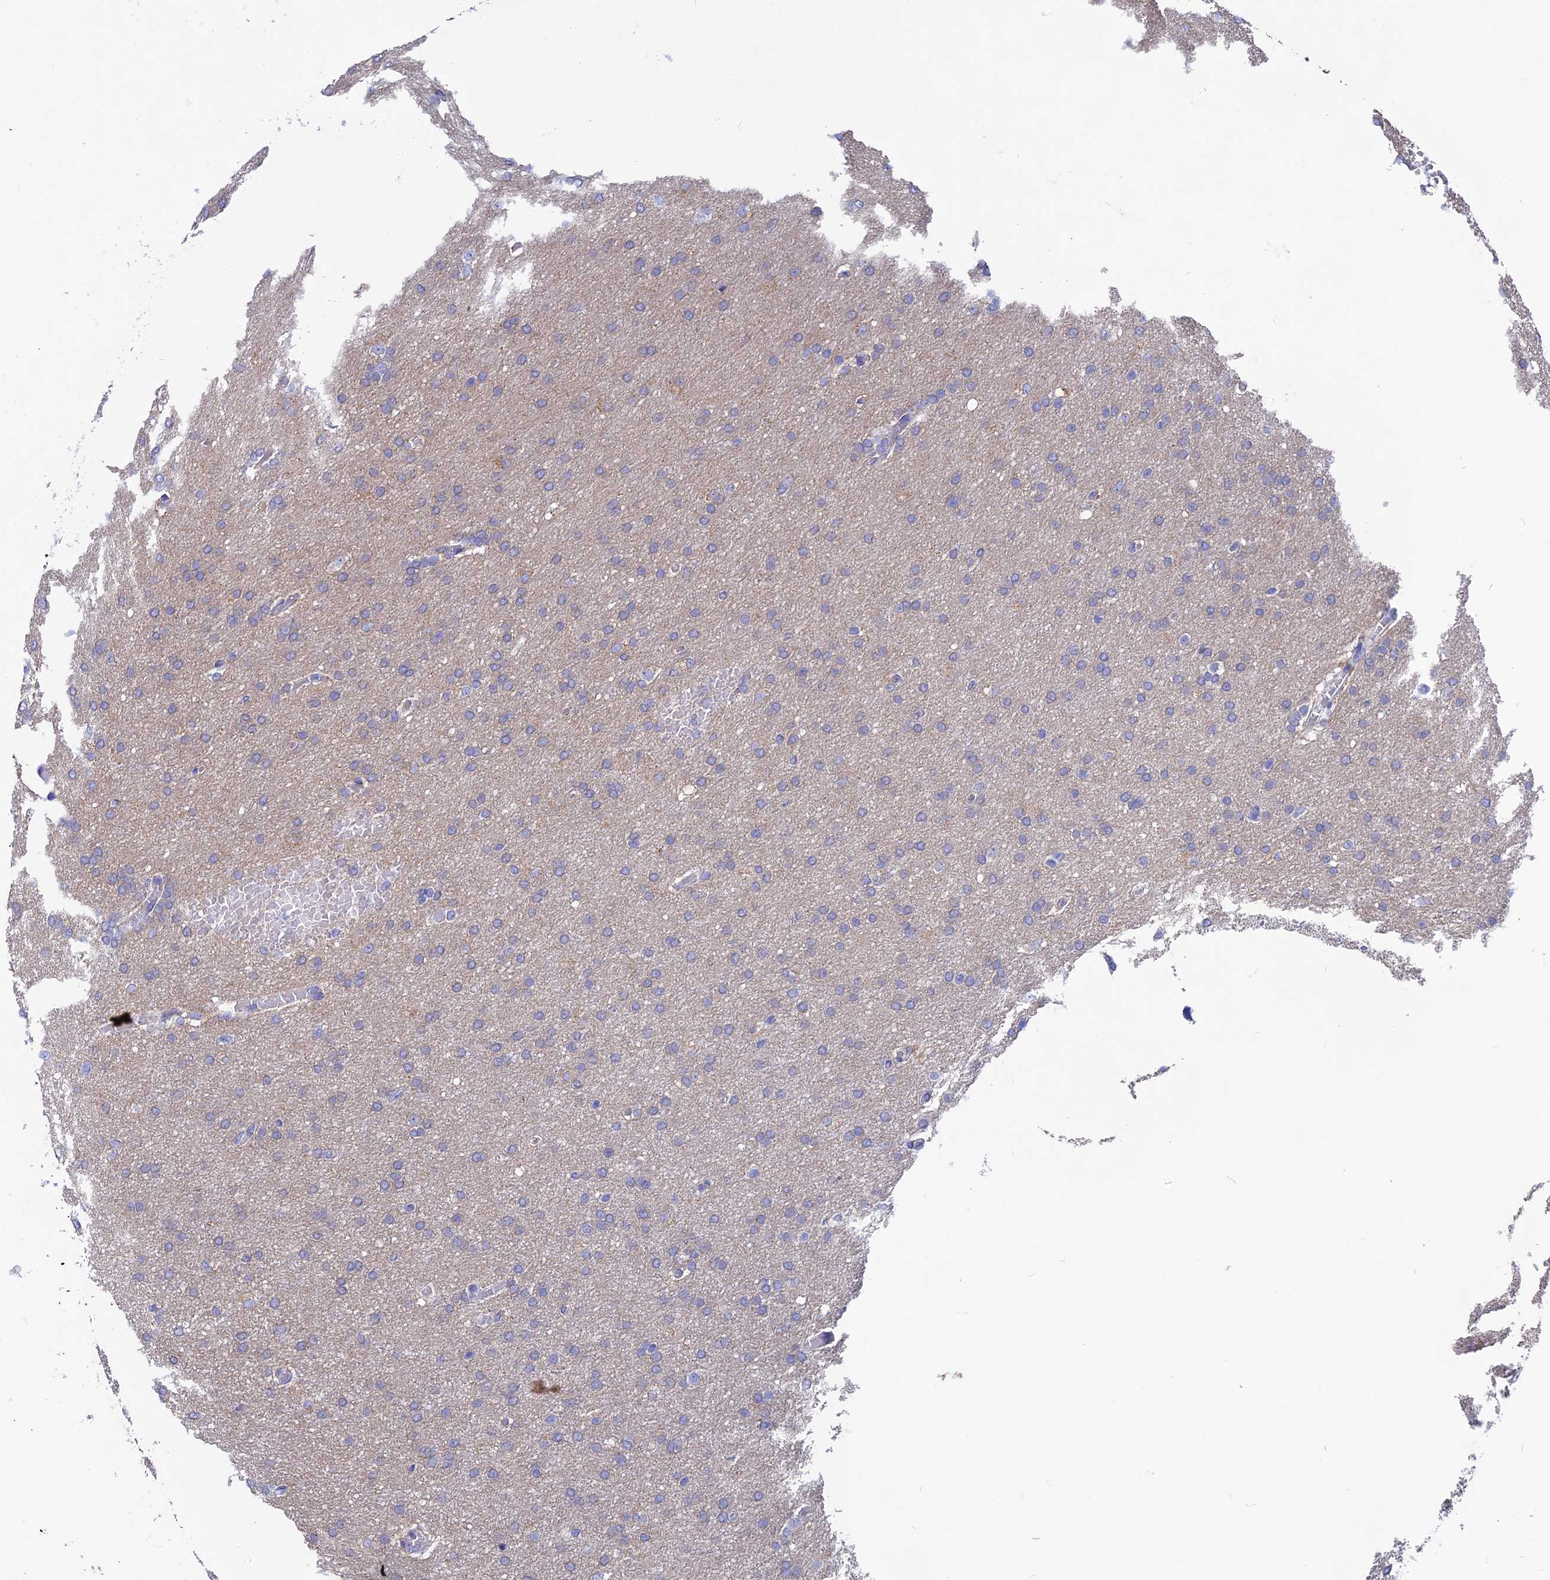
{"staining": {"intensity": "negative", "quantity": "none", "location": "none"}, "tissue": "glioma", "cell_type": "Tumor cells", "image_type": "cancer", "snomed": [{"axis": "morphology", "description": "Glioma, malignant, High grade"}, {"axis": "topography", "description": "Cerebral cortex"}], "caption": "This histopathology image is of glioma stained with IHC to label a protein in brown with the nuclei are counter-stained blue. There is no staining in tumor cells. (Brightfield microscopy of DAB immunohistochemistry (IHC) at high magnification).", "gene": "AK4", "patient": {"sex": "female", "age": 36}}